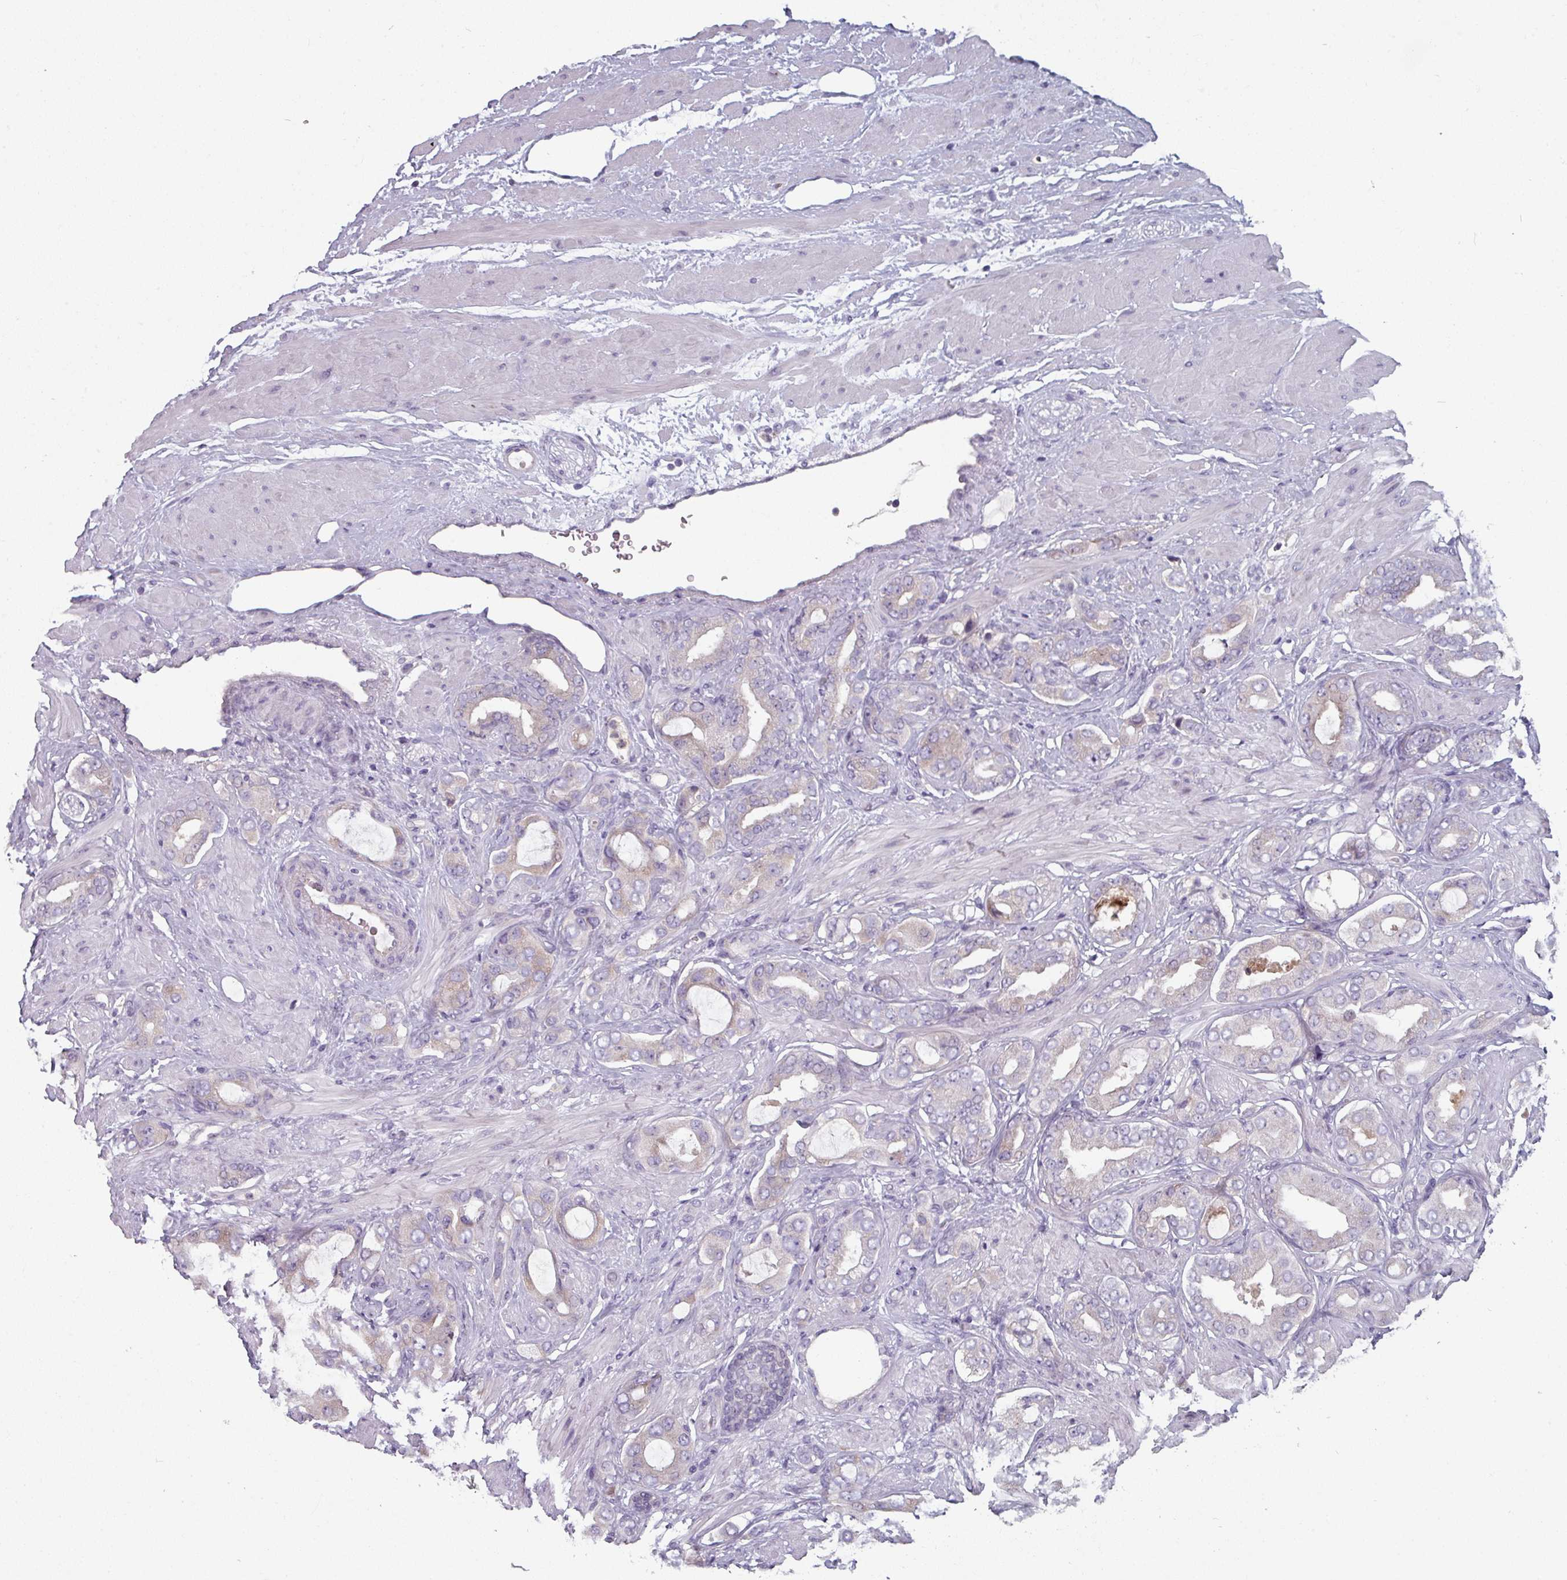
{"staining": {"intensity": "negative", "quantity": "none", "location": "none"}, "tissue": "prostate cancer", "cell_type": "Tumor cells", "image_type": "cancer", "snomed": [{"axis": "morphology", "description": "Adenocarcinoma, Low grade"}, {"axis": "topography", "description": "Prostate"}], "caption": "A high-resolution micrograph shows immunohistochemistry (IHC) staining of adenocarcinoma (low-grade) (prostate), which reveals no significant staining in tumor cells. Nuclei are stained in blue.", "gene": "PRAMEF8", "patient": {"sex": "male", "age": 57}}